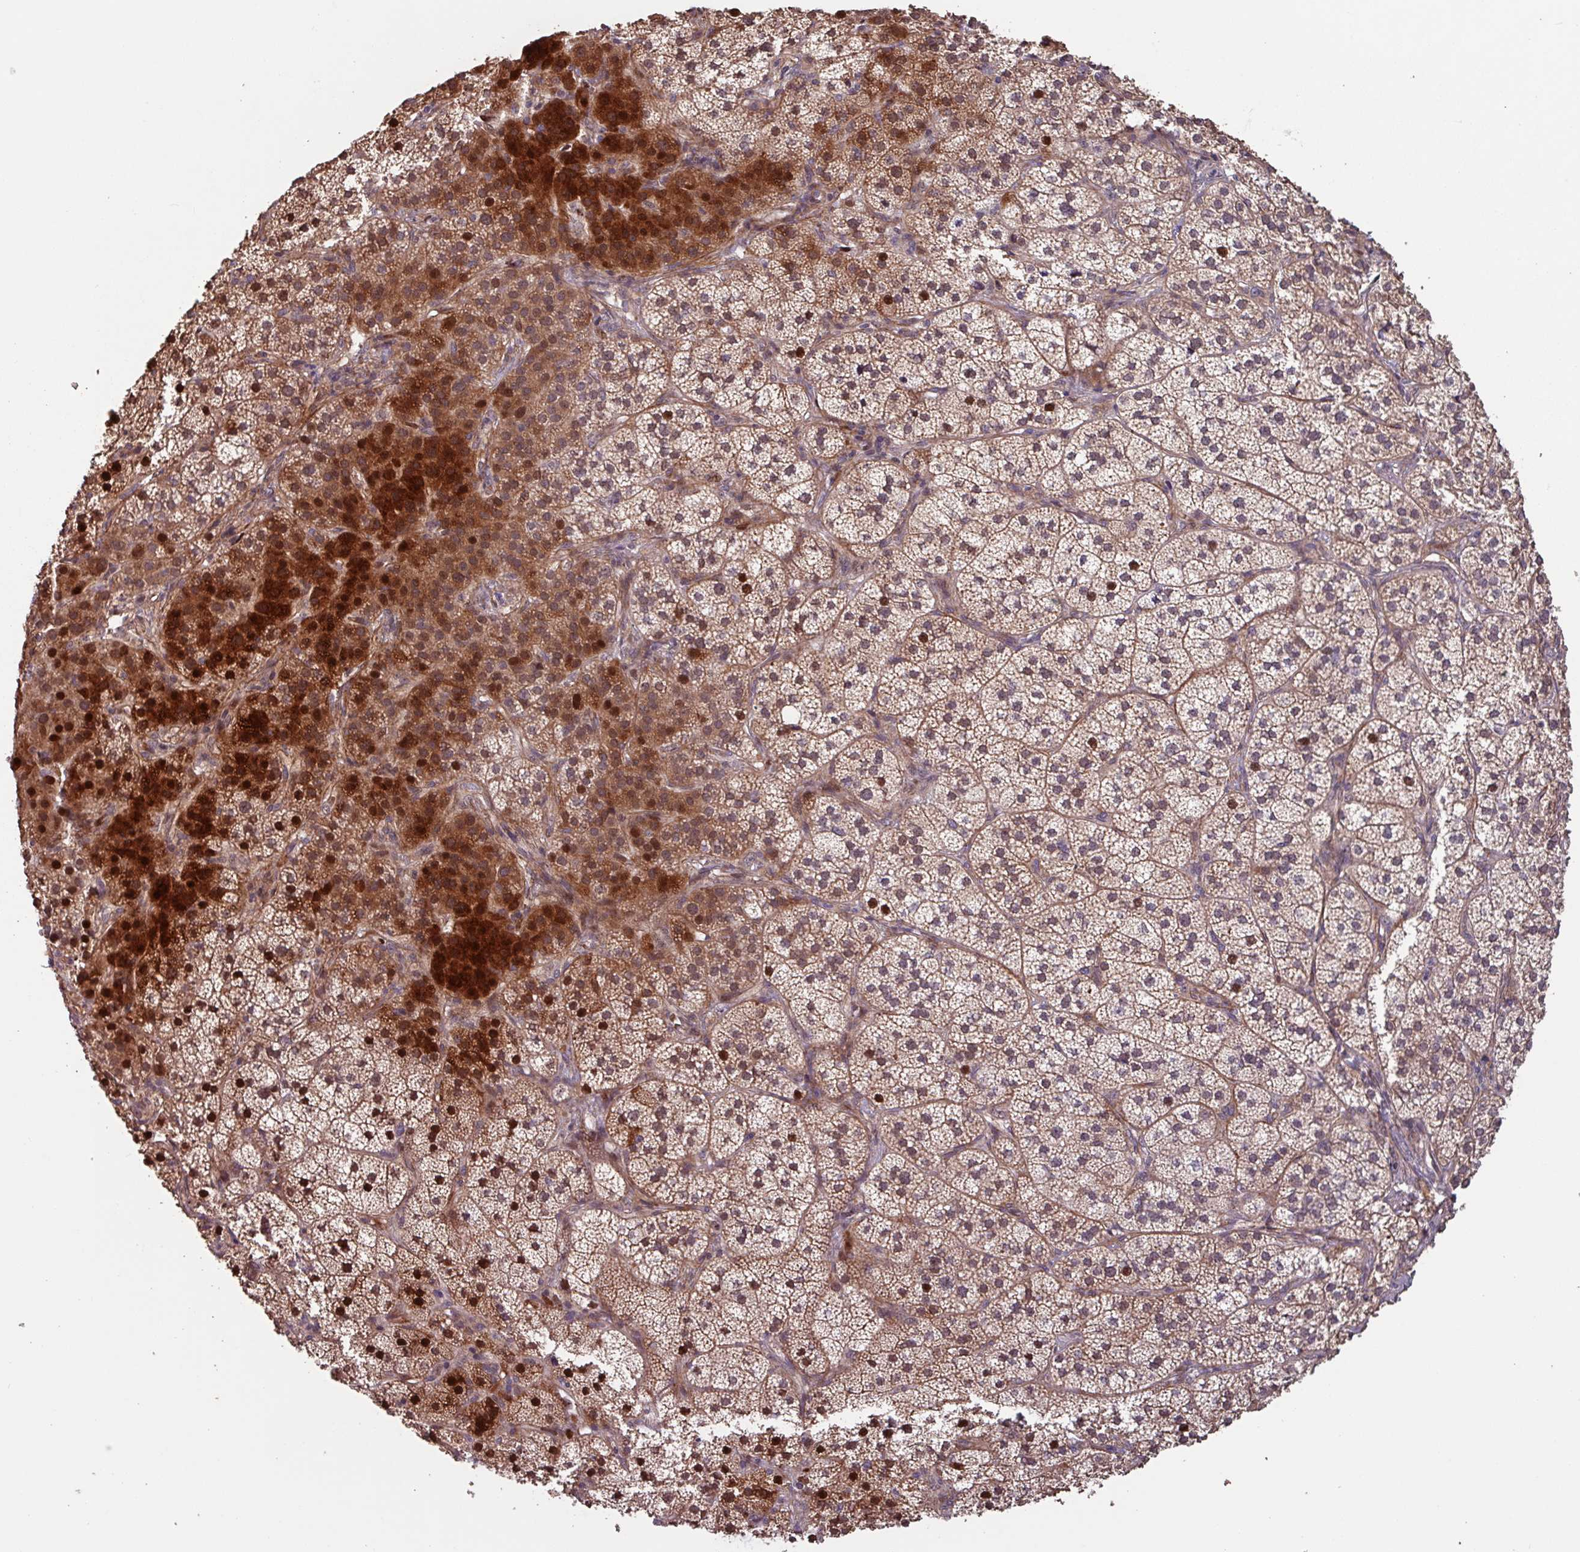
{"staining": {"intensity": "strong", "quantity": ">75%", "location": "cytoplasmic/membranous,nuclear"}, "tissue": "adrenal gland", "cell_type": "Glandular cells", "image_type": "normal", "snomed": [{"axis": "morphology", "description": "Normal tissue, NOS"}, {"axis": "topography", "description": "Adrenal gland"}], "caption": "Immunohistochemical staining of unremarkable human adrenal gland demonstrates >75% levels of strong cytoplasmic/membranous,nuclear protein expression in approximately >75% of glandular cells.", "gene": "TMEM88", "patient": {"sex": "female", "age": 58}}